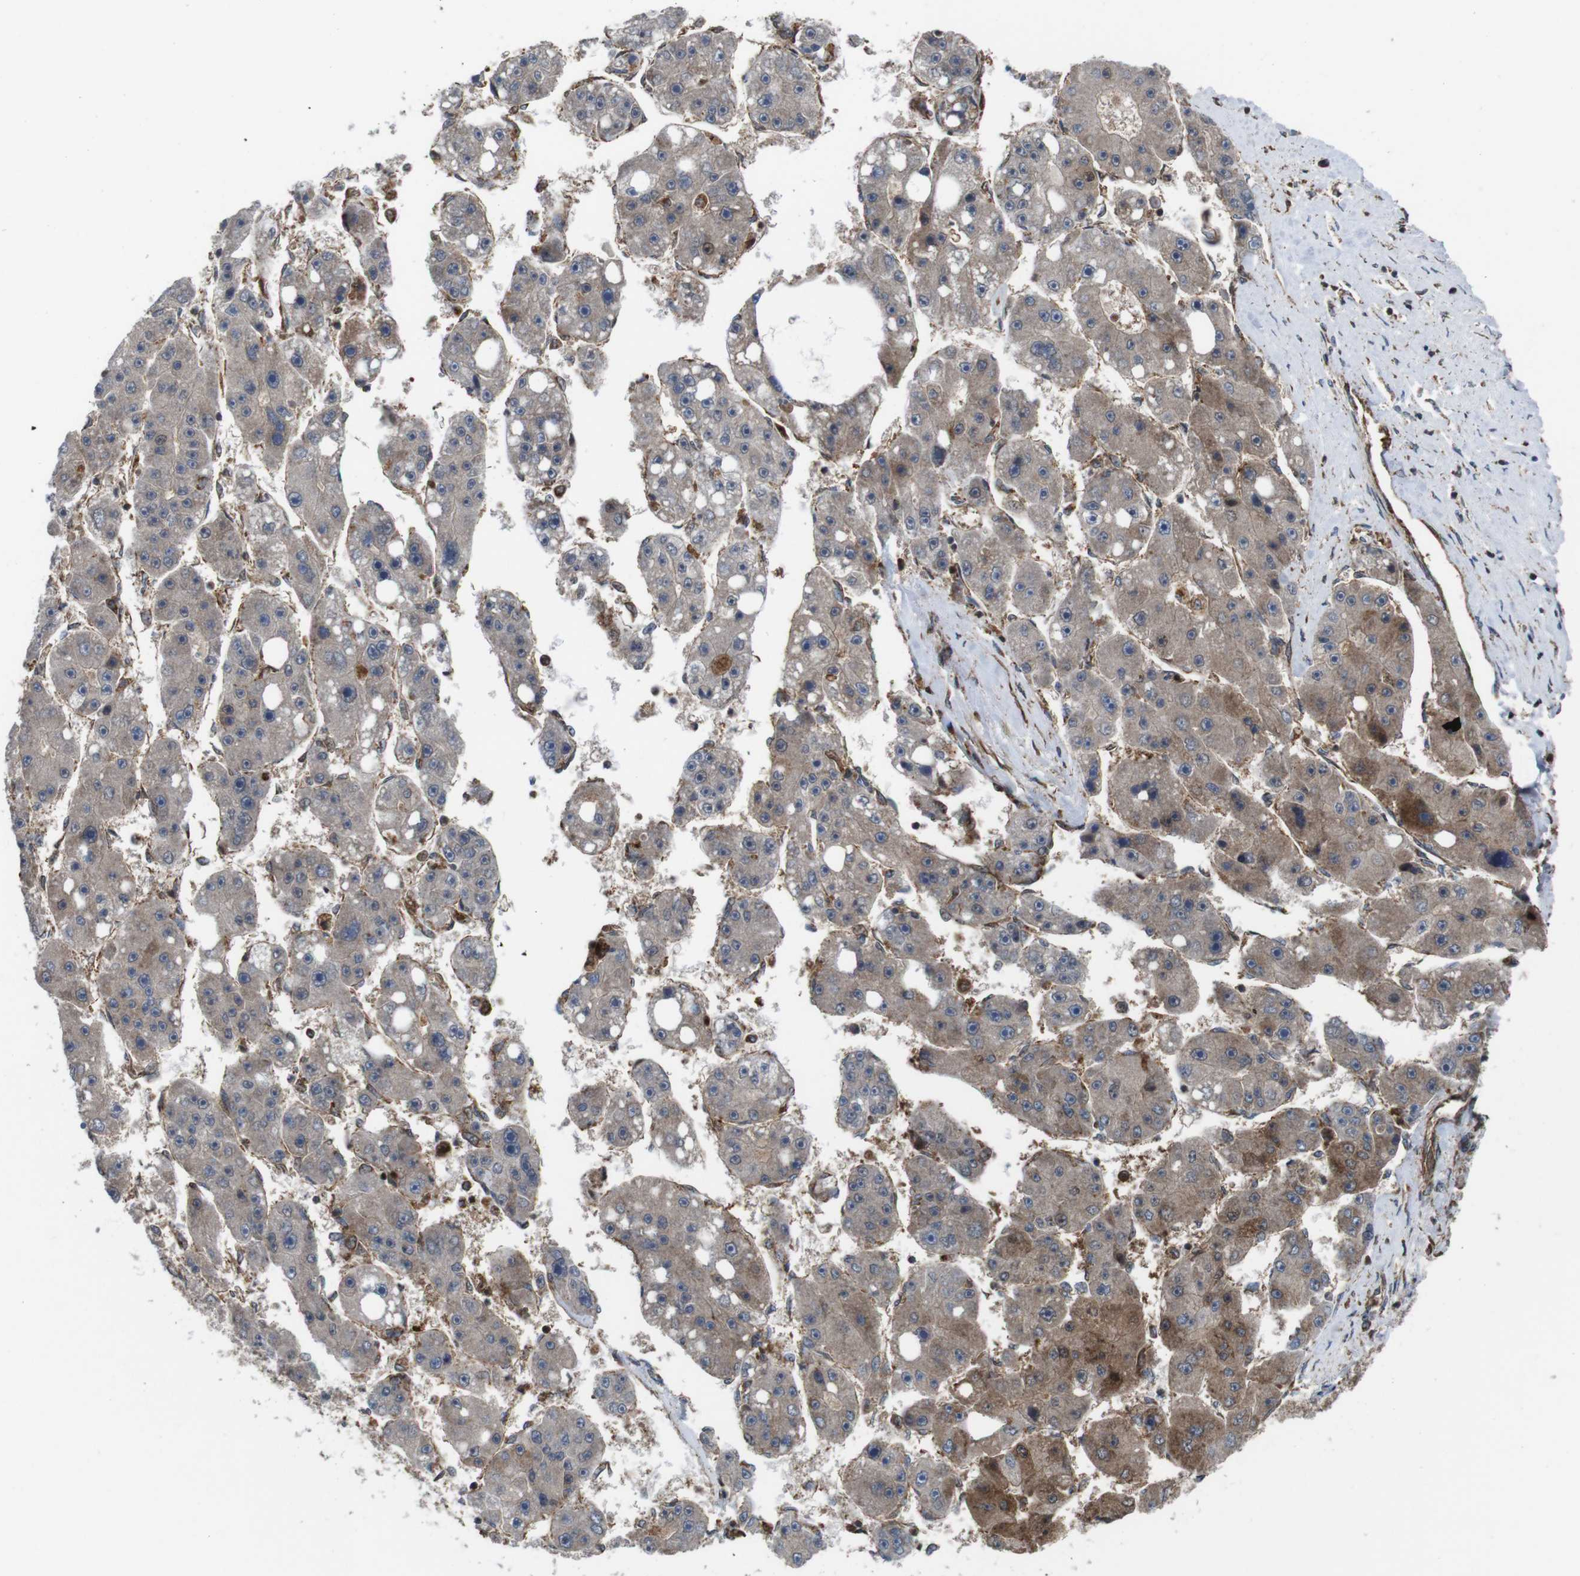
{"staining": {"intensity": "moderate", "quantity": "<25%", "location": "cytoplasmic/membranous"}, "tissue": "liver cancer", "cell_type": "Tumor cells", "image_type": "cancer", "snomed": [{"axis": "morphology", "description": "Carcinoma, Hepatocellular, NOS"}, {"axis": "topography", "description": "Liver"}], "caption": "Protein expression analysis of hepatocellular carcinoma (liver) displays moderate cytoplasmic/membranous expression in approximately <25% of tumor cells.", "gene": "HK1", "patient": {"sex": "female", "age": 61}}